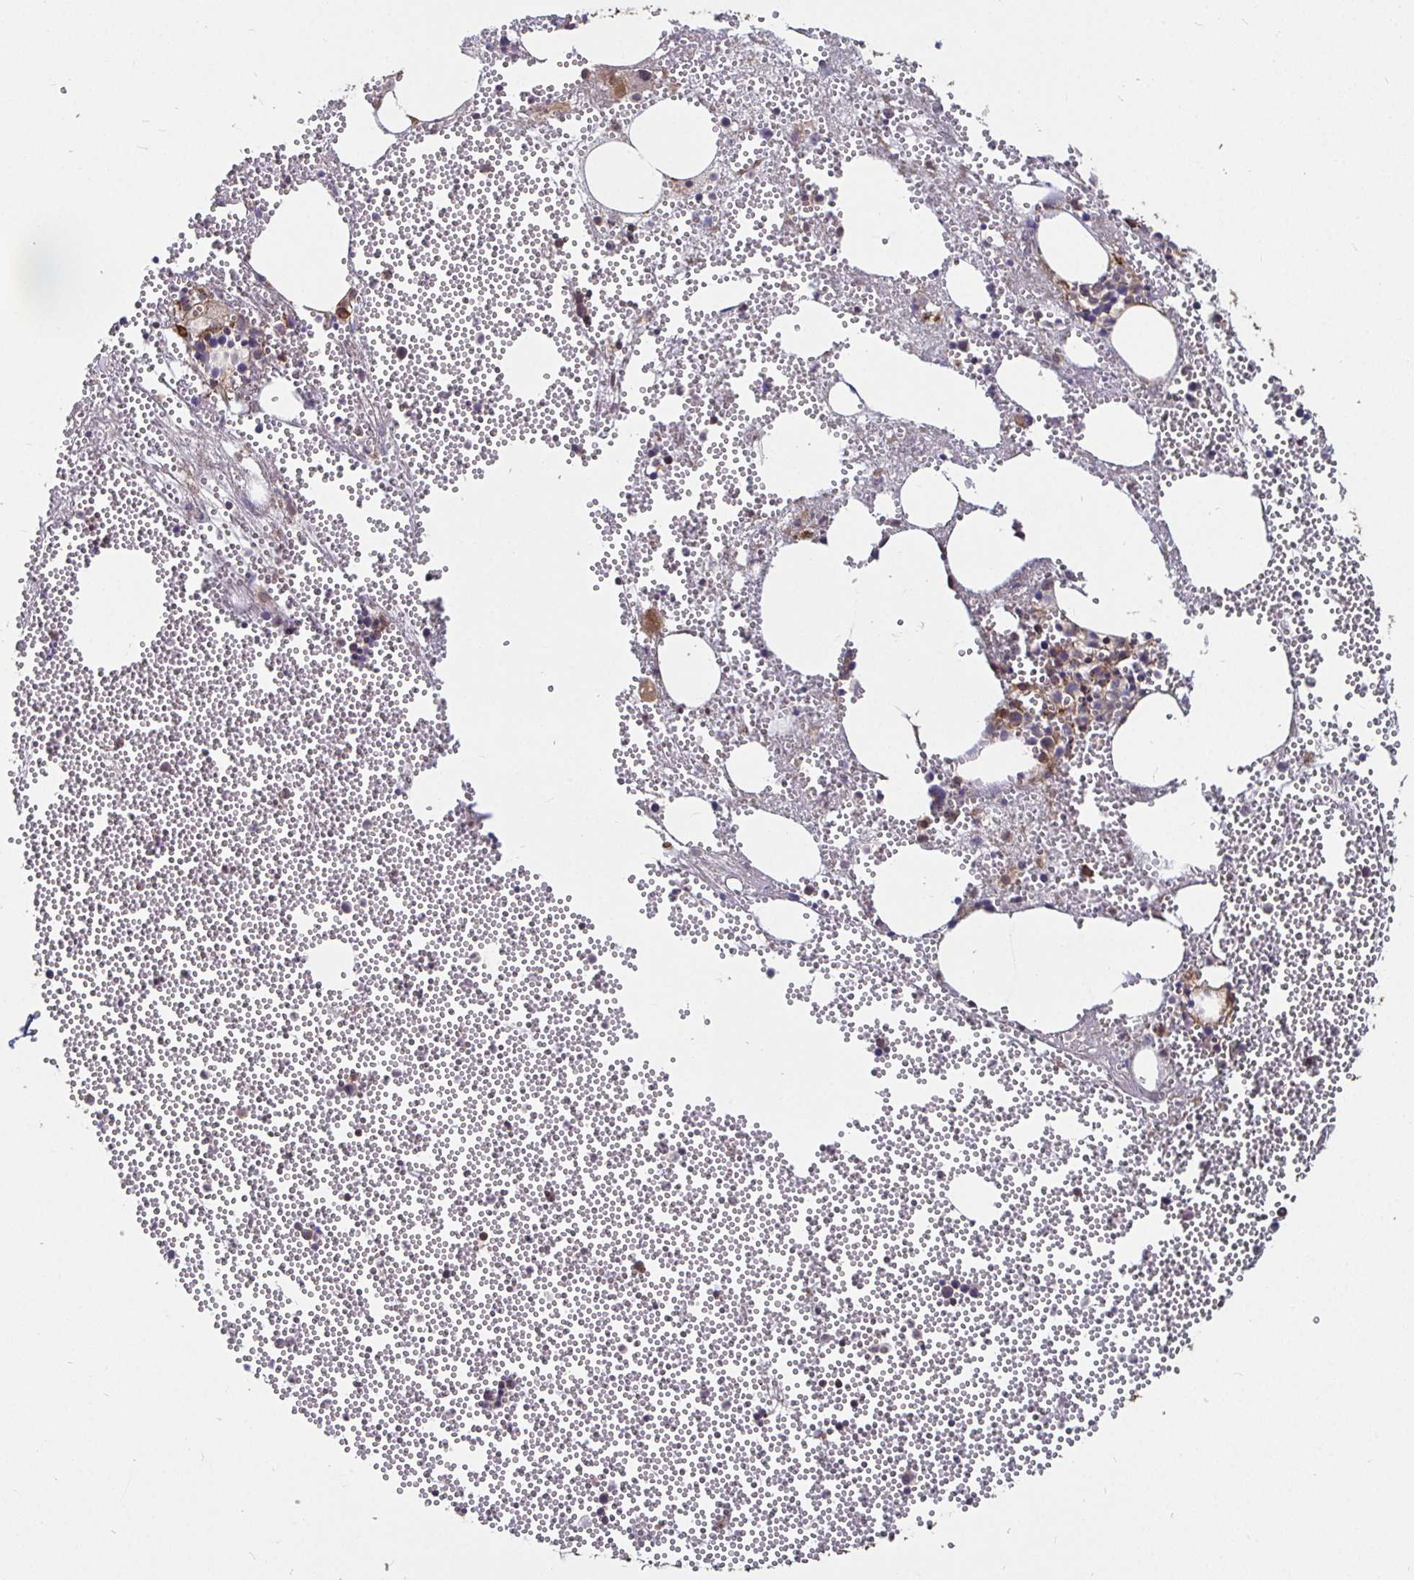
{"staining": {"intensity": "strong", "quantity": "<25%", "location": "cytoplasmic/membranous"}, "tissue": "bone marrow", "cell_type": "Hematopoietic cells", "image_type": "normal", "snomed": [{"axis": "morphology", "description": "Normal tissue, NOS"}, {"axis": "topography", "description": "Bone marrow"}], "caption": "Immunohistochemical staining of benign human bone marrow exhibits <25% levels of strong cytoplasmic/membranous protein positivity in approximately <25% of hematopoietic cells.", "gene": "MLST8", "patient": {"sex": "female", "age": 80}}